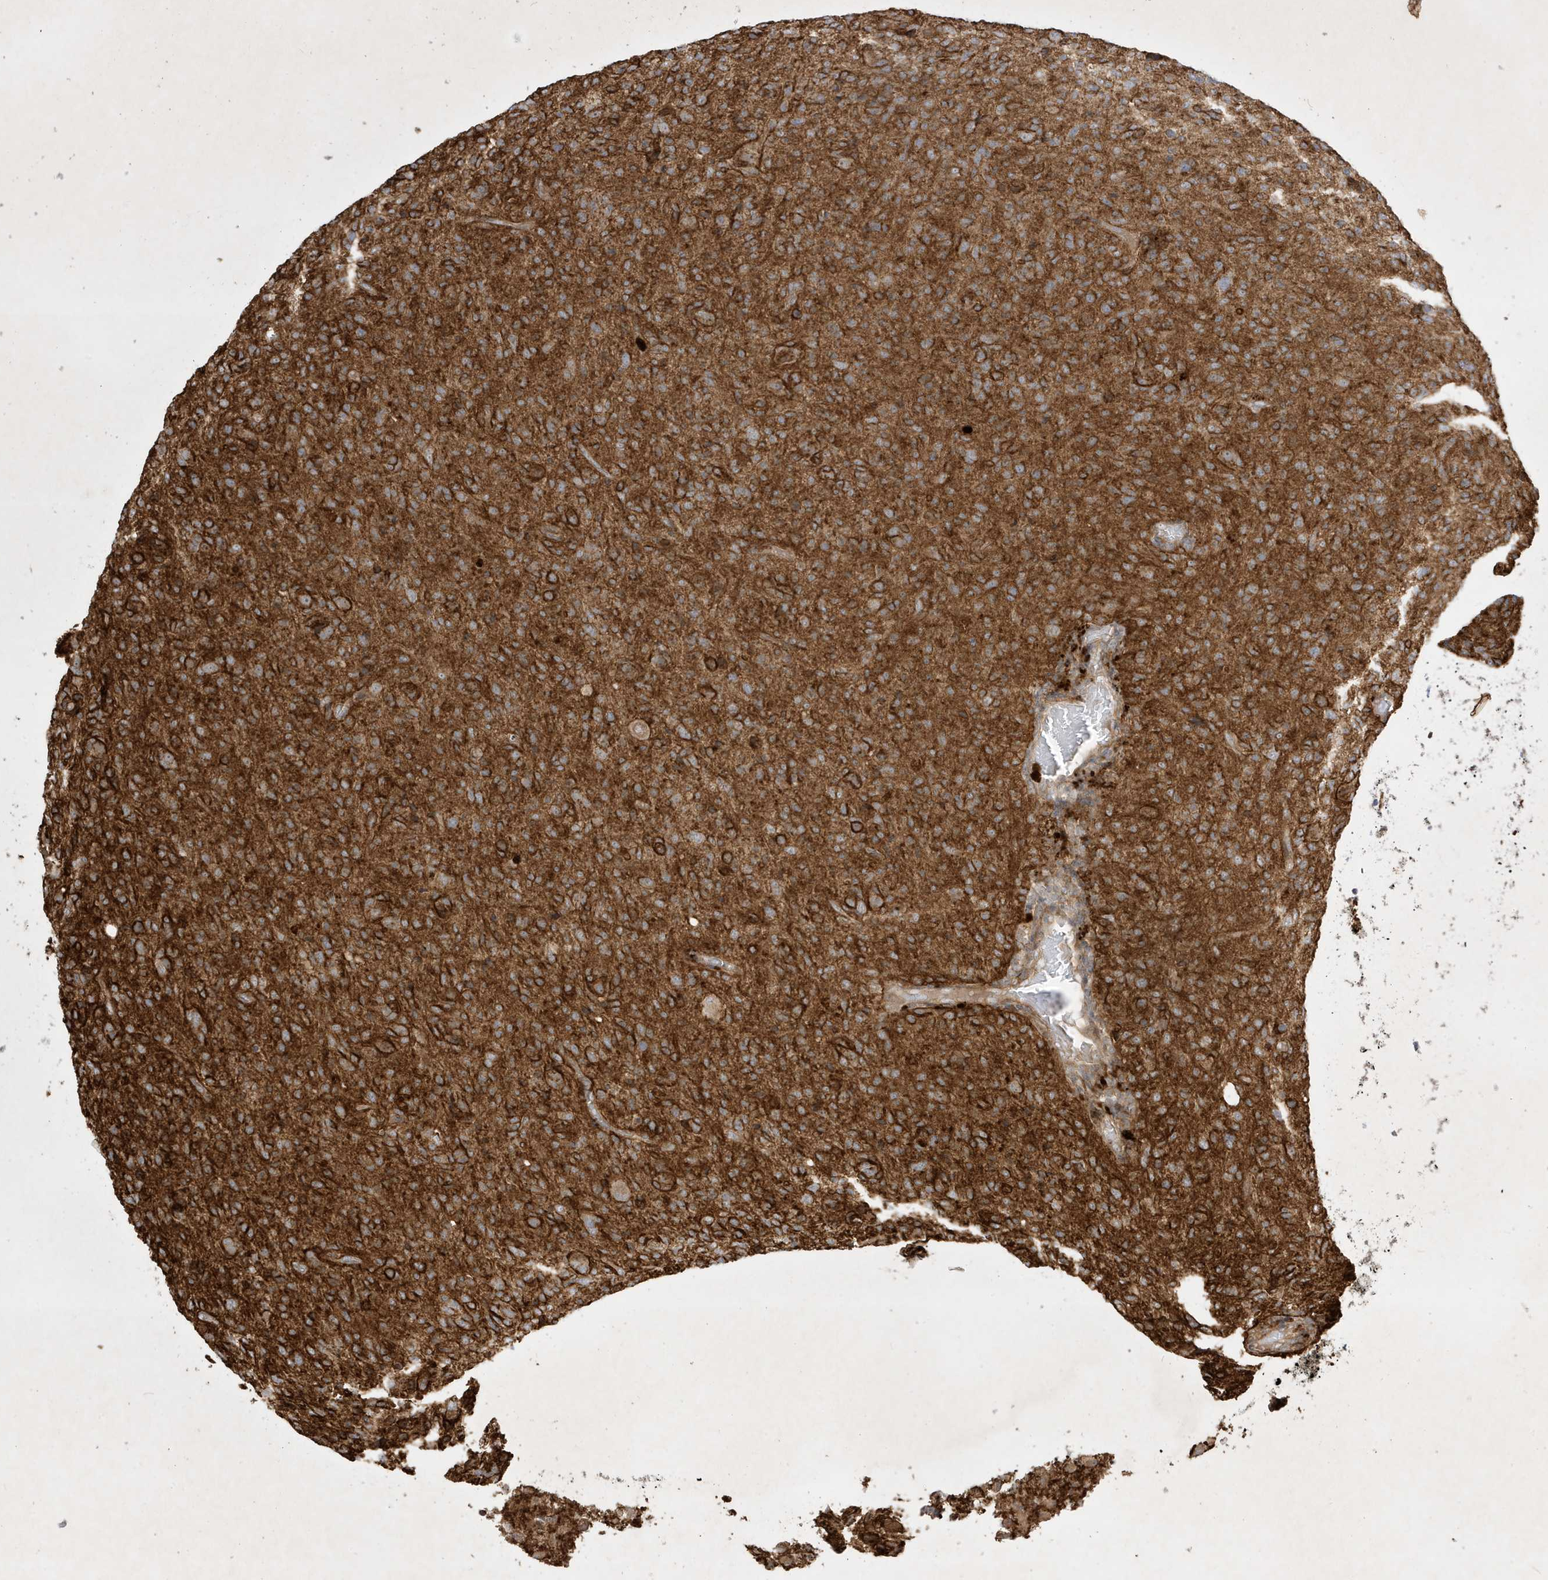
{"staining": {"intensity": "strong", "quantity": ">75%", "location": "cytoplasmic/membranous"}, "tissue": "glioma", "cell_type": "Tumor cells", "image_type": "cancer", "snomed": [{"axis": "morphology", "description": "Glioma, malignant, High grade"}, {"axis": "topography", "description": "Brain"}], "caption": "Immunohistochemical staining of glioma exhibits high levels of strong cytoplasmic/membranous protein expression in approximately >75% of tumor cells. (DAB IHC, brown staining for protein, blue staining for nuclei).", "gene": "IFT57", "patient": {"sex": "female", "age": 57}}